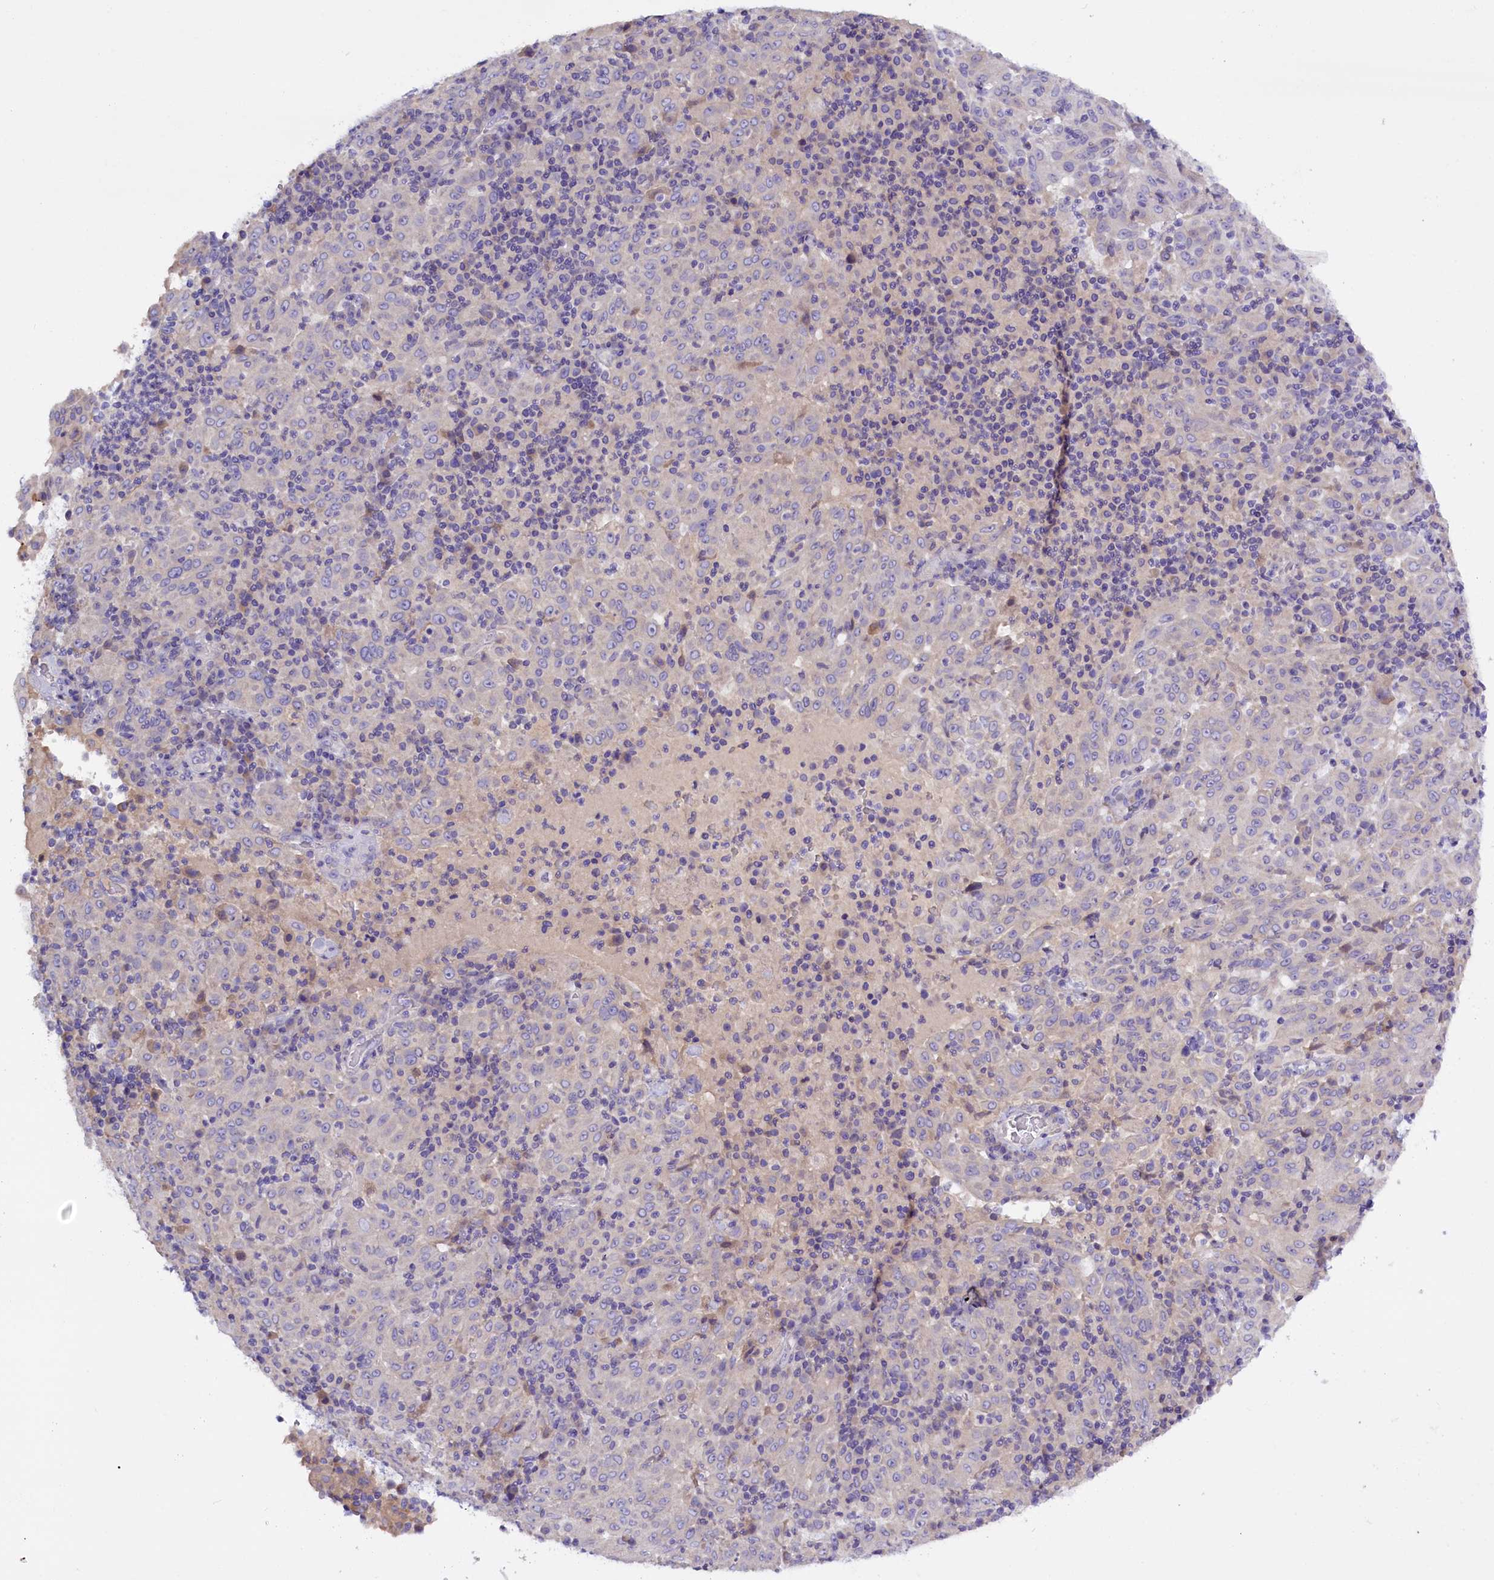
{"staining": {"intensity": "negative", "quantity": "none", "location": "none"}, "tissue": "pancreatic cancer", "cell_type": "Tumor cells", "image_type": "cancer", "snomed": [{"axis": "morphology", "description": "Adenocarcinoma, NOS"}, {"axis": "topography", "description": "Pancreas"}], "caption": "Micrograph shows no protein staining in tumor cells of pancreatic adenocarcinoma tissue.", "gene": "RTTN", "patient": {"sex": "male", "age": 63}}